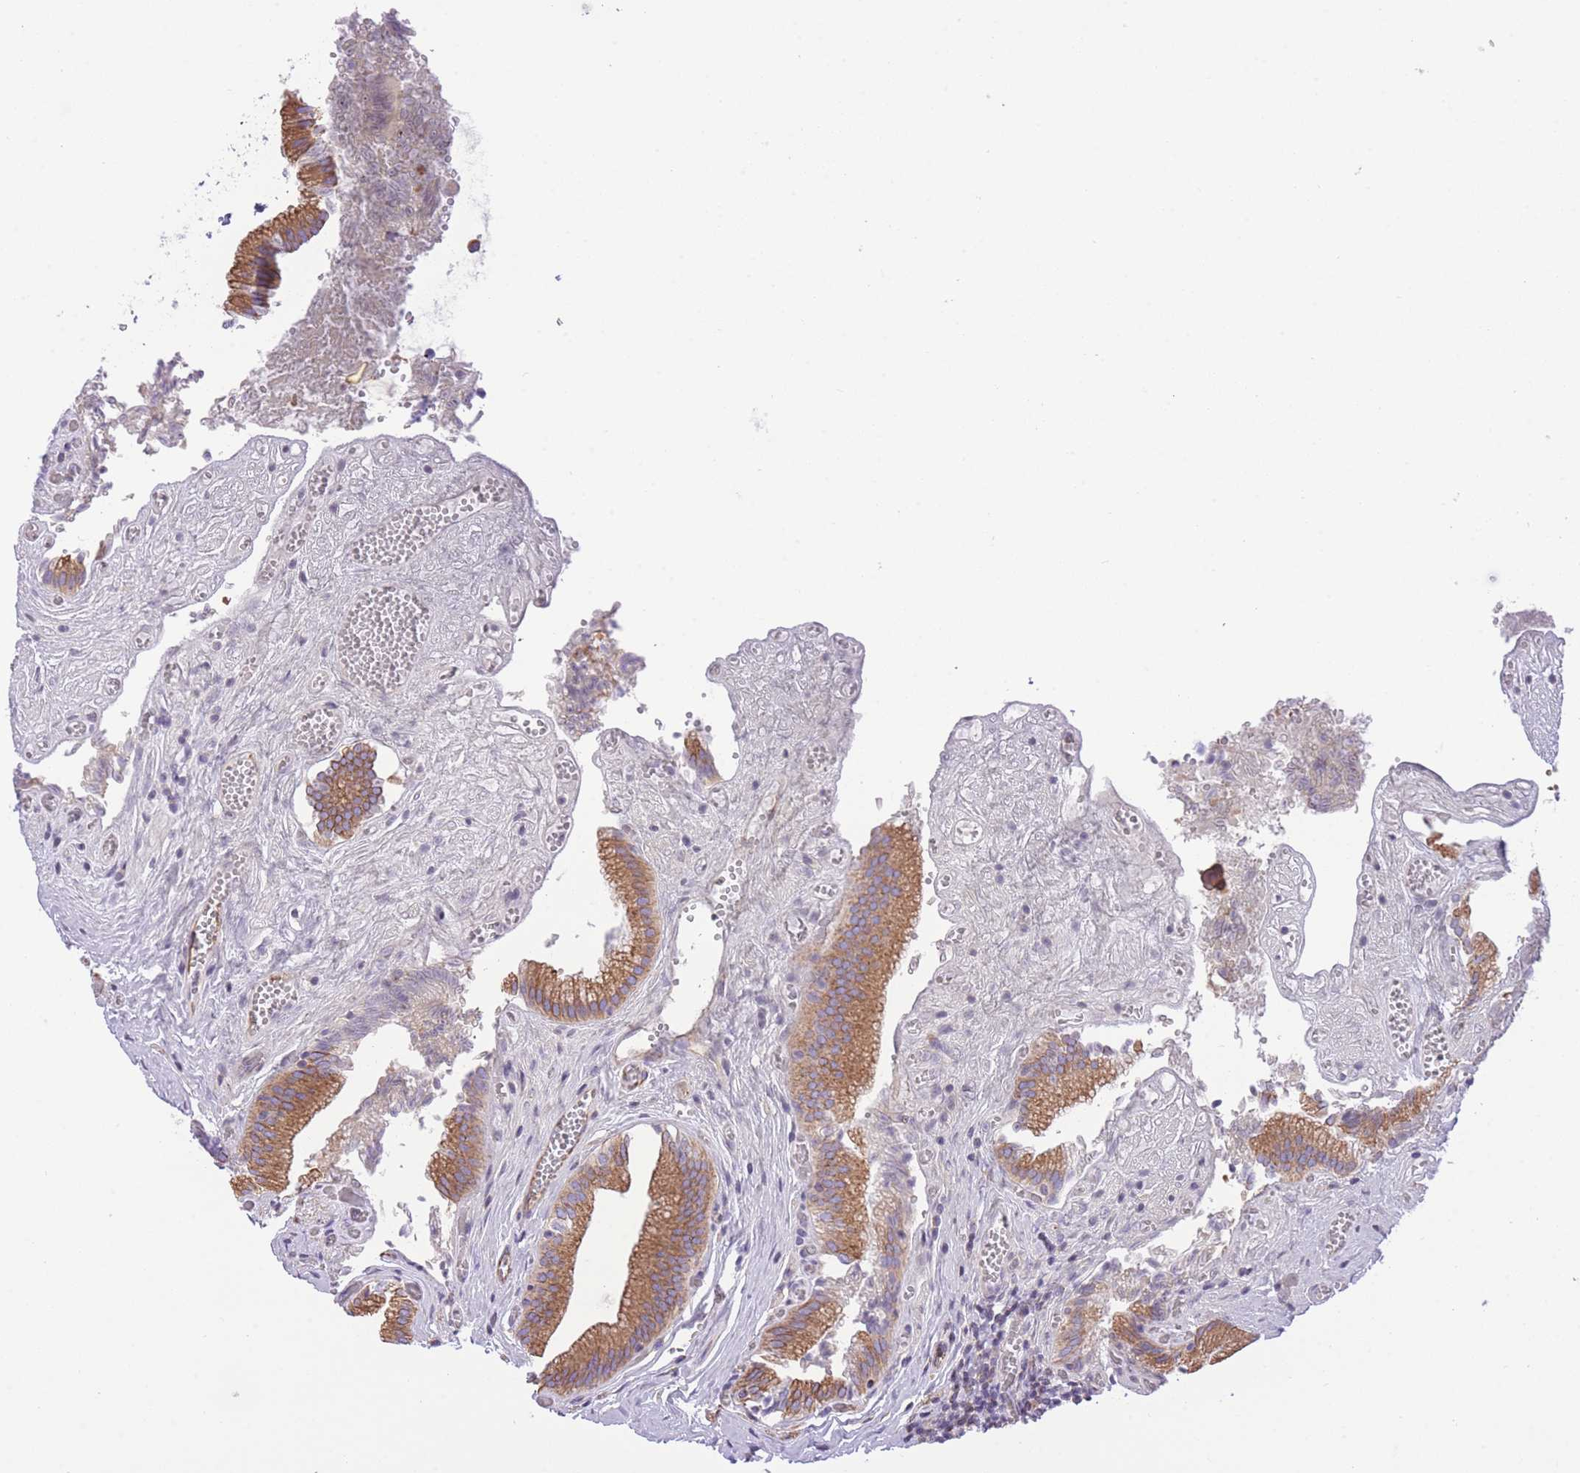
{"staining": {"intensity": "moderate", "quantity": ">75%", "location": "cytoplasmic/membranous"}, "tissue": "gallbladder", "cell_type": "Glandular cells", "image_type": "normal", "snomed": [{"axis": "morphology", "description": "Normal tissue, NOS"}, {"axis": "topography", "description": "Gallbladder"}, {"axis": "topography", "description": "Peripheral nerve tissue"}], "caption": "Protein expression analysis of normal human gallbladder reveals moderate cytoplasmic/membranous positivity in about >75% of glandular cells. The protein is shown in brown color, while the nuclei are stained blue.", "gene": "RHOU", "patient": {"sex": "male", "age": 17}}